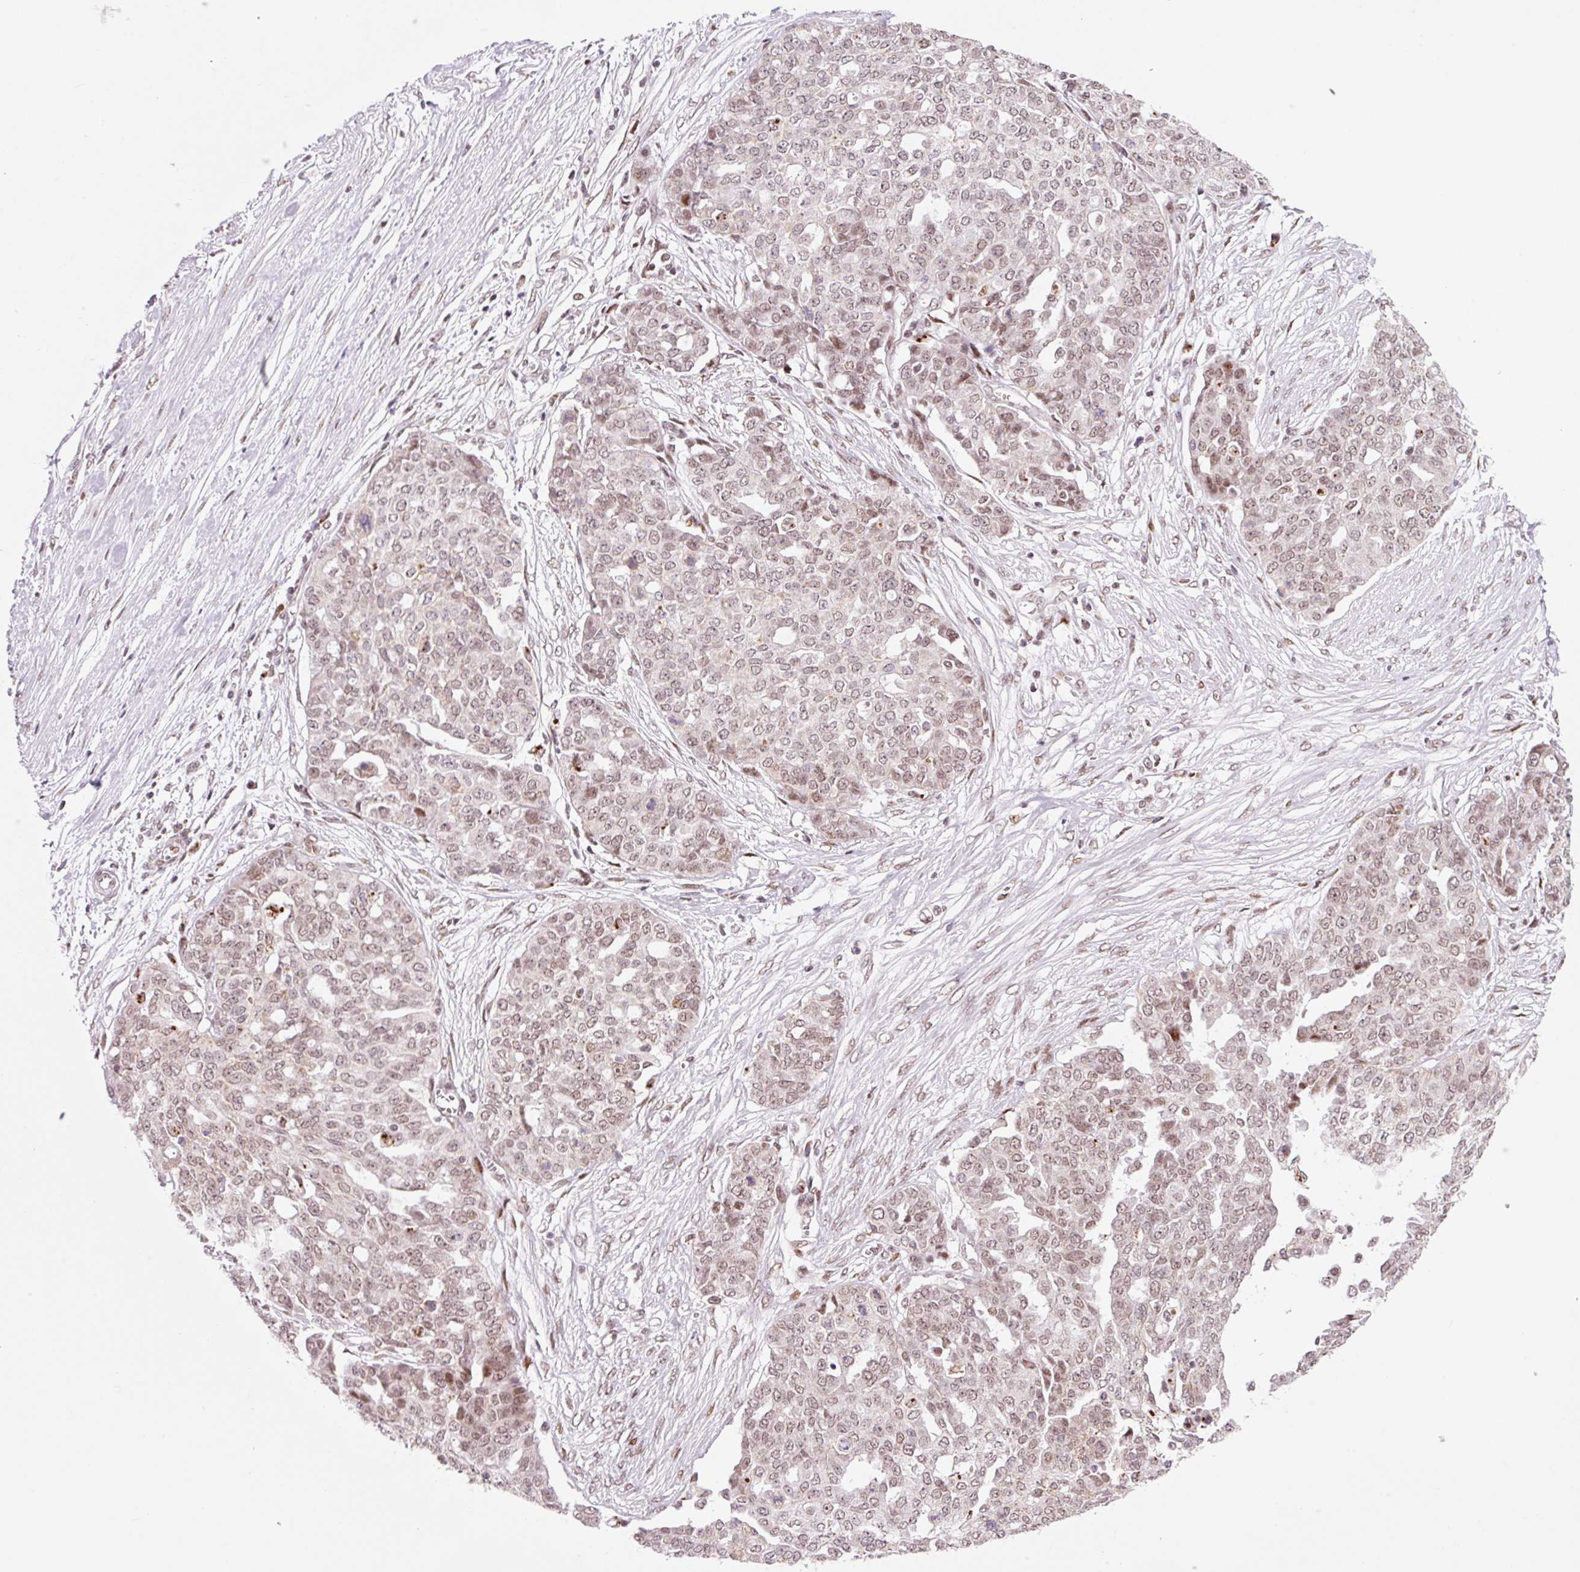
{"staining": {"intensity": "moderate", "quantity": ">75%", "location": "nuclear"}, "tissue": "ovarian cancer", "cell_type": "Tumor cells", "image_type": "cancer", "snomed": [{"axis": "morphology", "description": "Cystadenocarcinoma, serous, NOS"}, {"axis": "topography", "description": "Soft tissue"}, {"axis": "topography", "description": "Ovary"}], "caption": "Protein positivity by immunohistochemistry demonstrates moderate nuclear positivity in about >75% of tumor cells in serous cystadenocarcinoma (ovarian).", "gene": "CCNL2", "patient": {"sex": "female", "age": 57}}